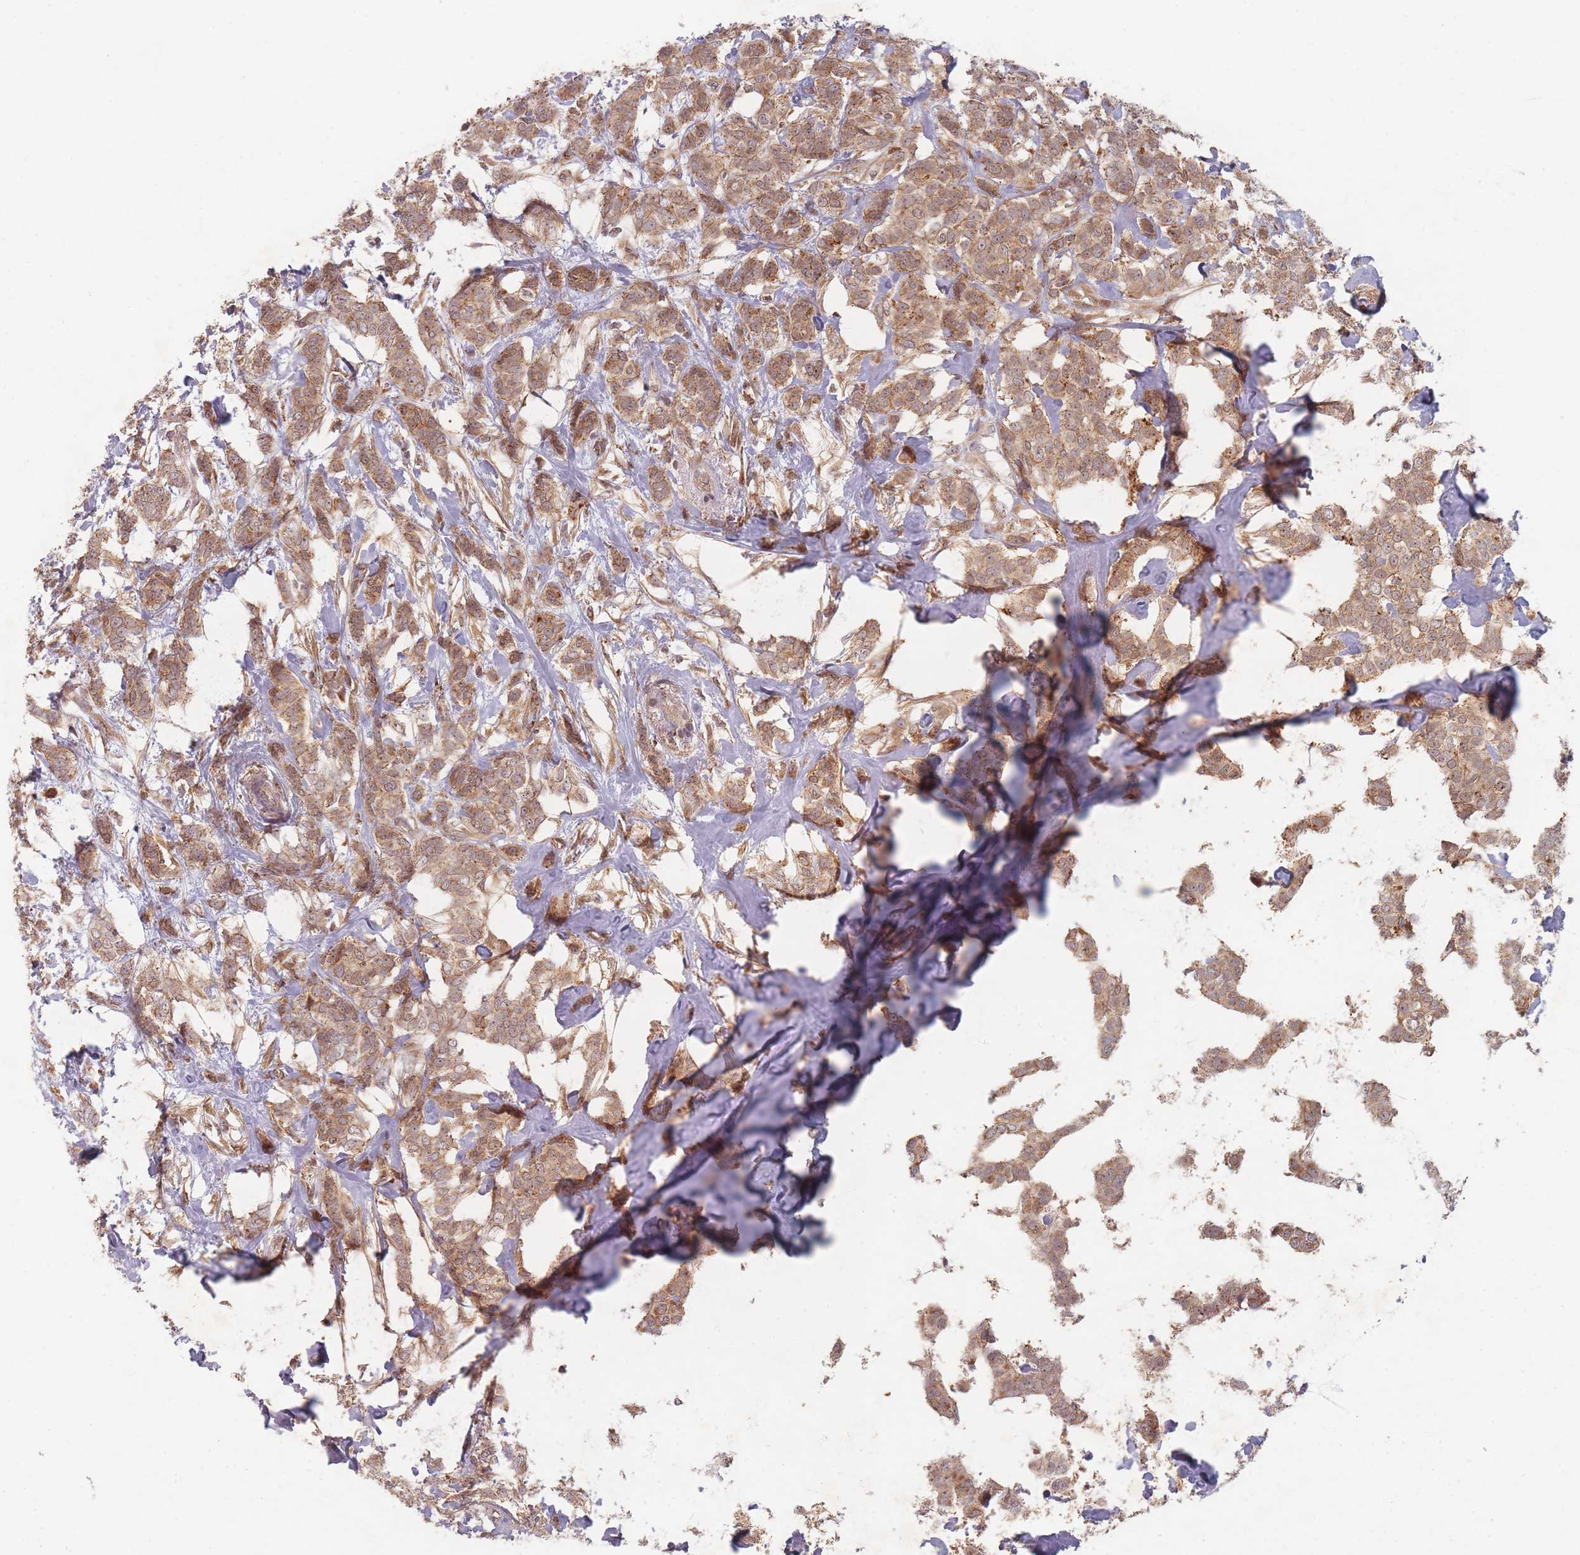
{"staining": {"intensity": "moderate", "quantity": ">75%", "location": "cytoplasmic/membranous"}, "tissue": "breast cancer", "cell_type": "Tumor cells", "image_type": "cancer", "snomed": [{"axis": "morphology", "description": "Duct carcinoma"}, {"axis": "topography", "description": "Breast"}], "caption": "IHC image of human breast cancer stained for a protein (brown), which exhibits medium levels of moderate cytoplasmic/membranous staining in about >75% of tumor cells.", "gene": "RADX", "patient": {"sex": "female", "age": 72}}